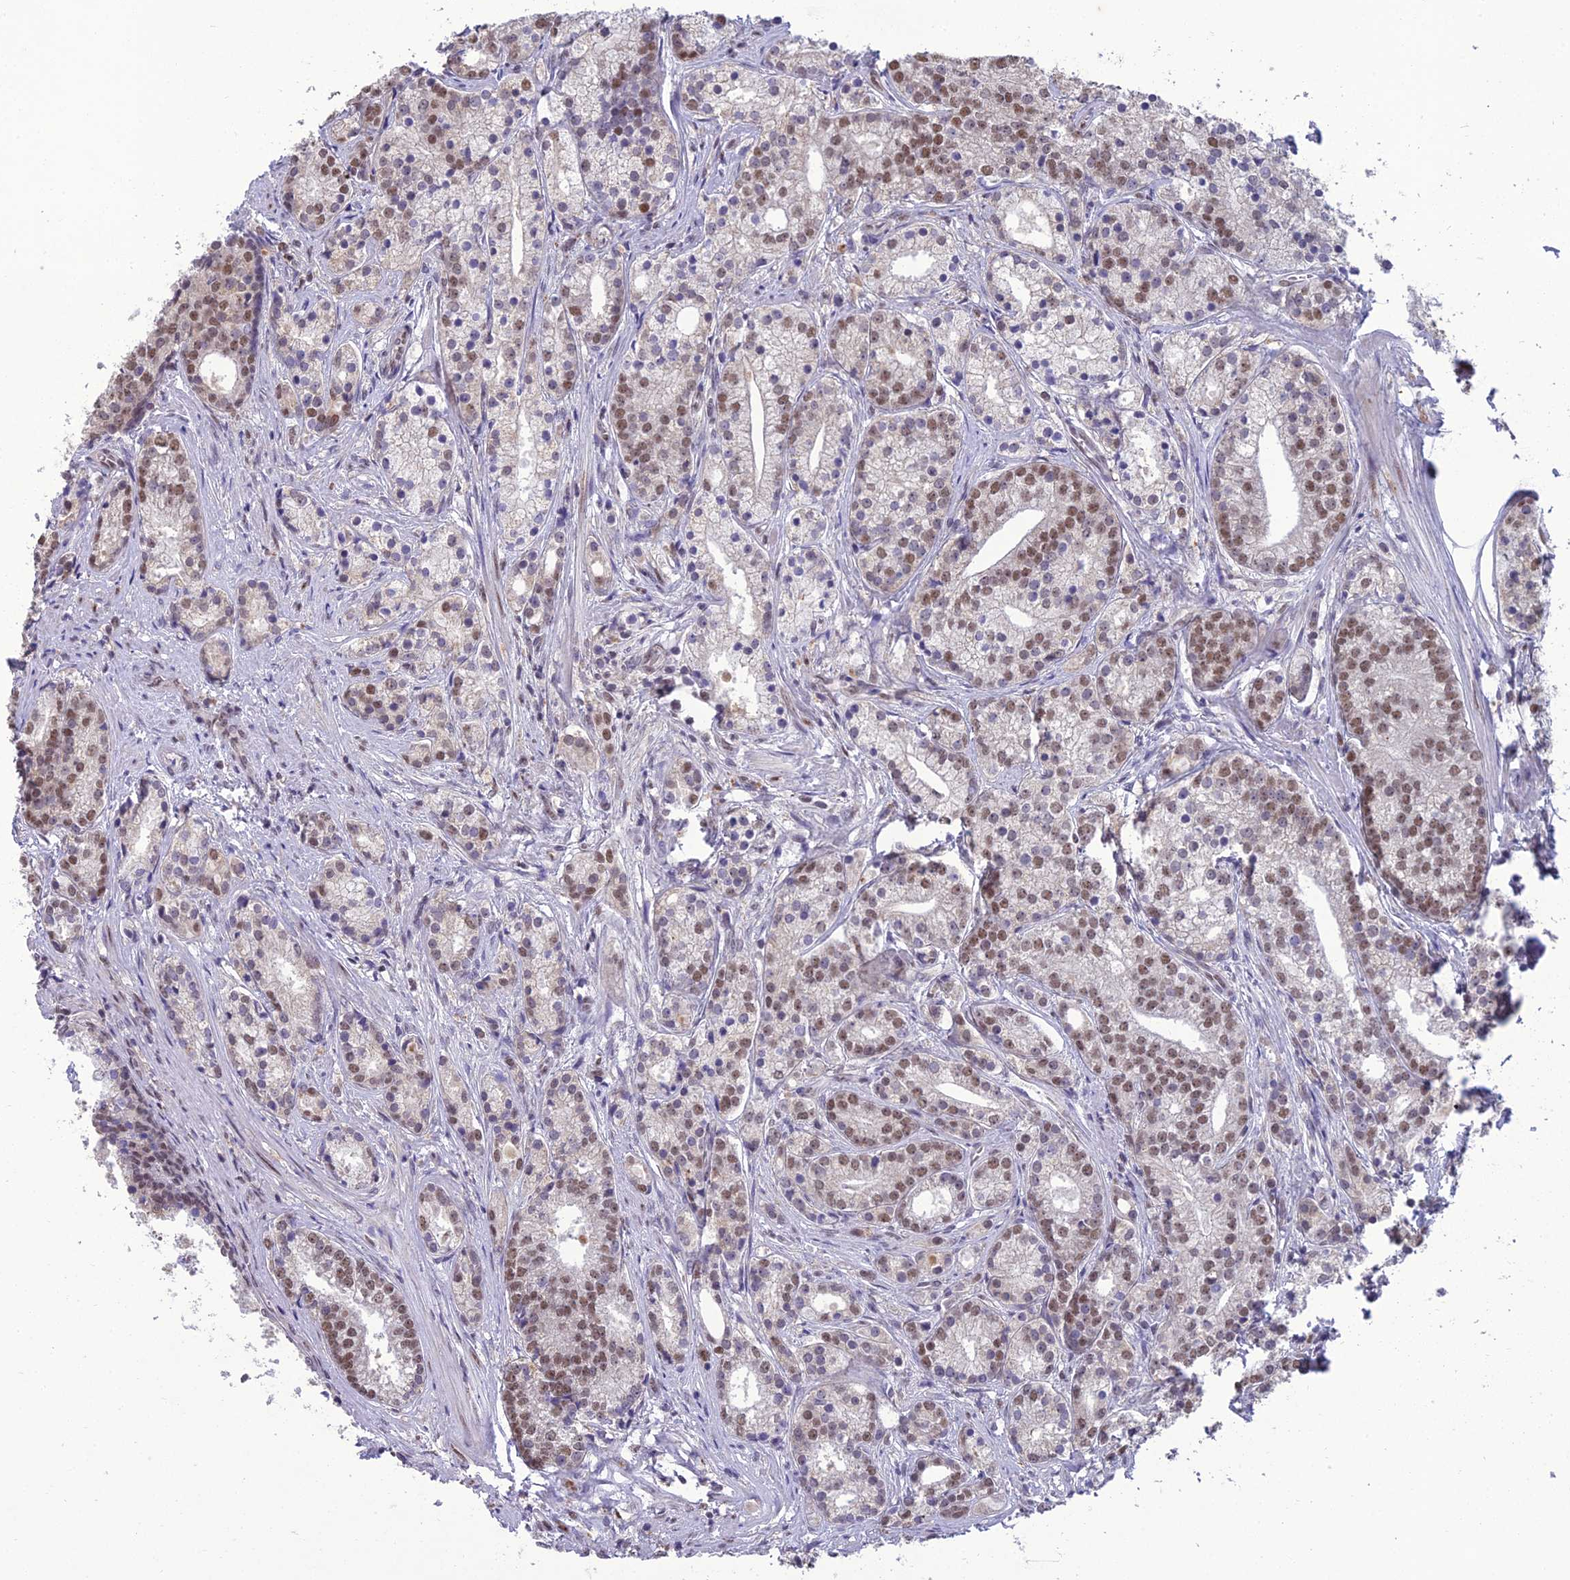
{"staining": {"intensity": "moderate", "quantity": "25%-75%", "location": "nuclear"}, "tissue": "prostate cancer", "cell_type": "Tumor cells", "image_type": "cancer", "snomed": [{"axis": "morphology", "description": "Adenocarcinoma, Low grade"}, {"axis": "topography", "description": "Prostate"}], "caption": "Immunohistochemical staining of prostate cancer (adenocarcinoma (low-grade)) displays medium levels of moderate nuclear positivity in approximately 25%-75% of tumor cells.", "gene": "RANBP3", "patient": {"sex": "male", "age": 71}}